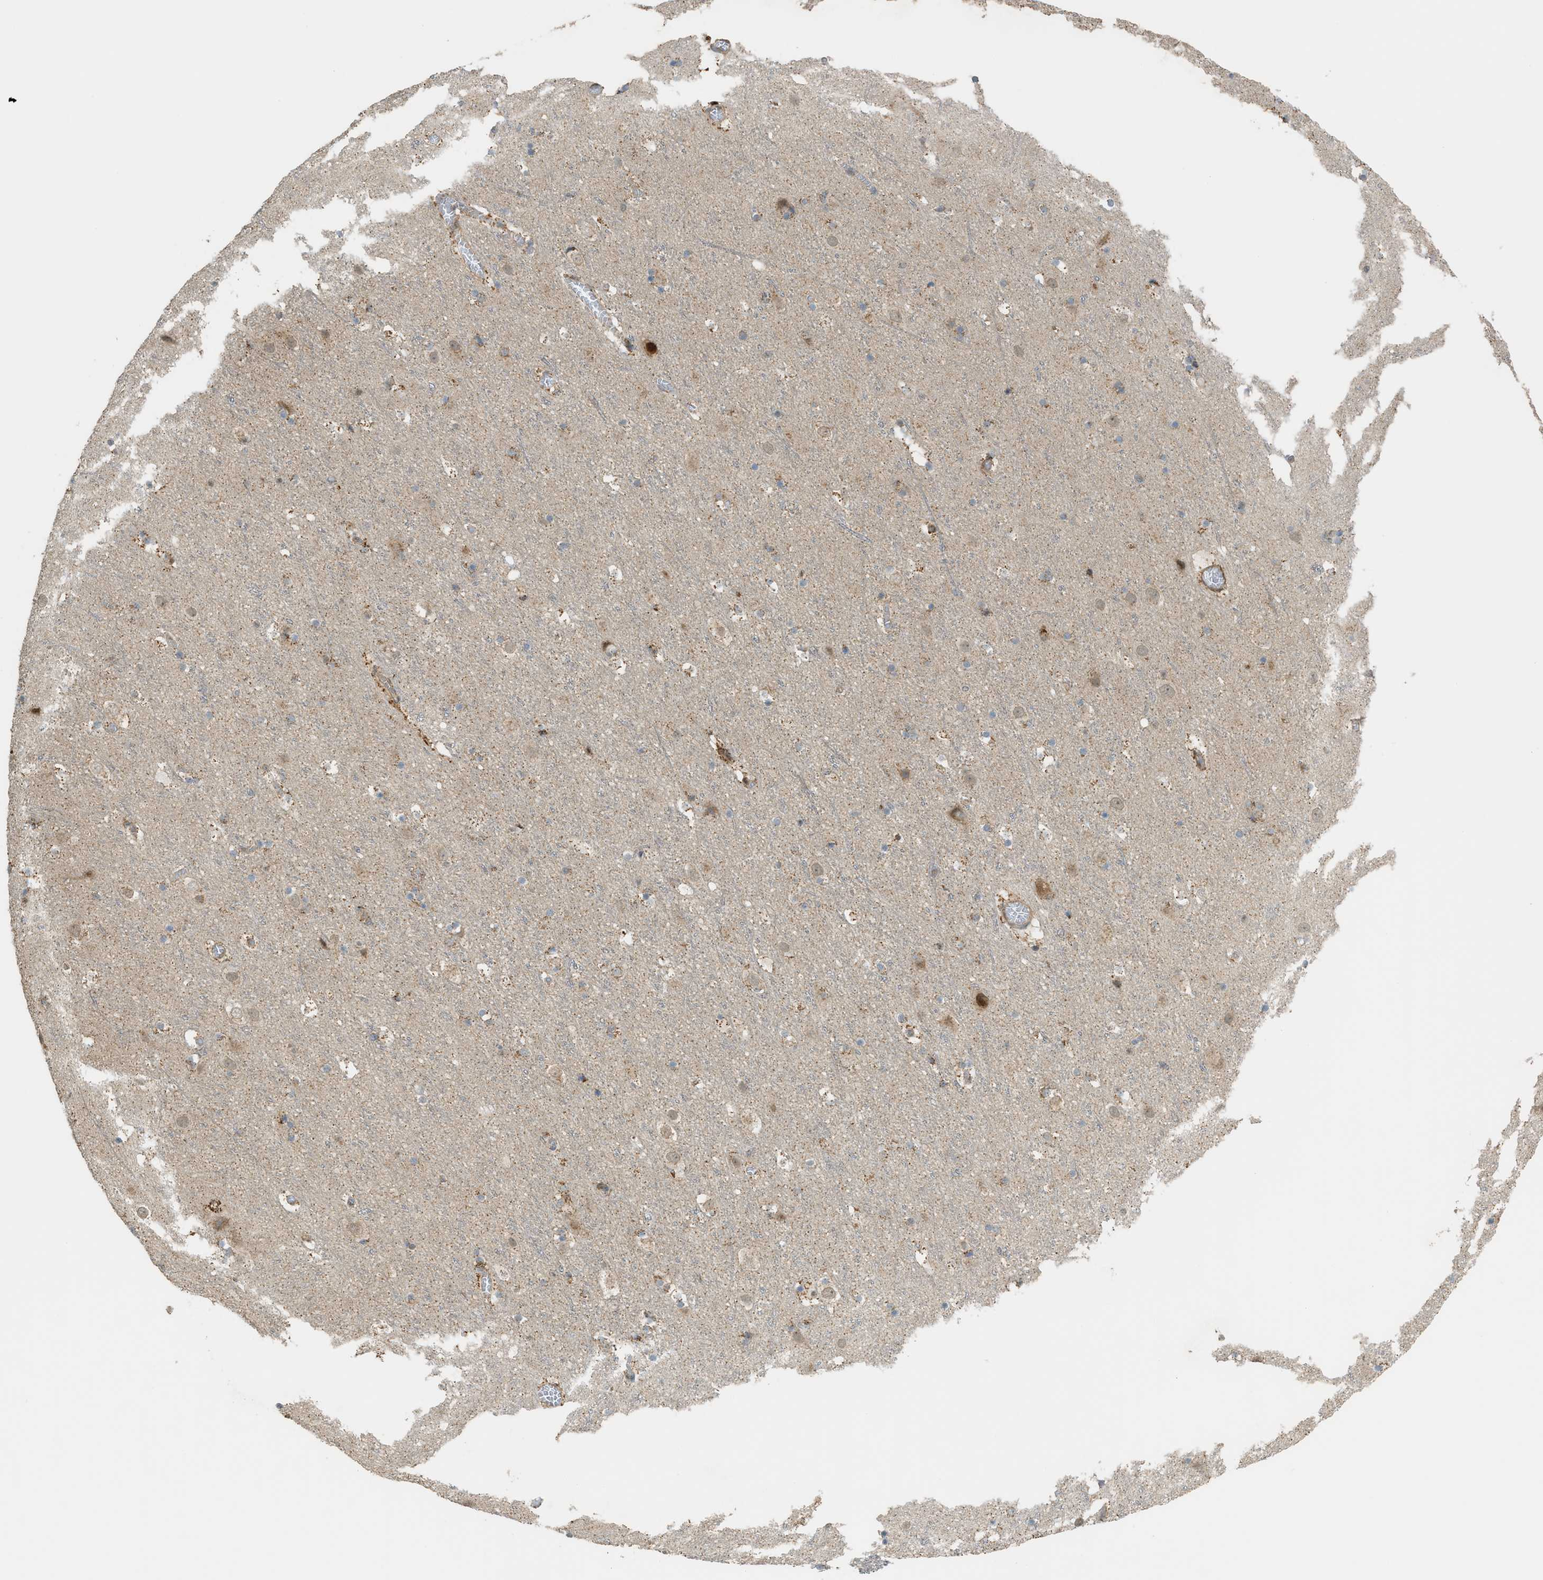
{"staining": {"intensity": "moderate", "quantity": ">75%", "location": "cytoplasmic/membranous"}, "tissue": "cerebral cortex", "cell_type": "Endothelial cells", "image_type": "normal", "snomed": [{"axis": "morphology", "description": "Normal tissue, NOS"}, {"axis": "topography", "description": "Cerebral cortex"}], "caption": "Immunohistochemistry micrograph of benign human cerebral cortex stained for a protein (brown), which displays medium levels of moderate cytoplasmic/membranous expression in about >75% of endothelial cells.", "gene": "CCDC186", "patient": {"sex": "male", "age": 45}}